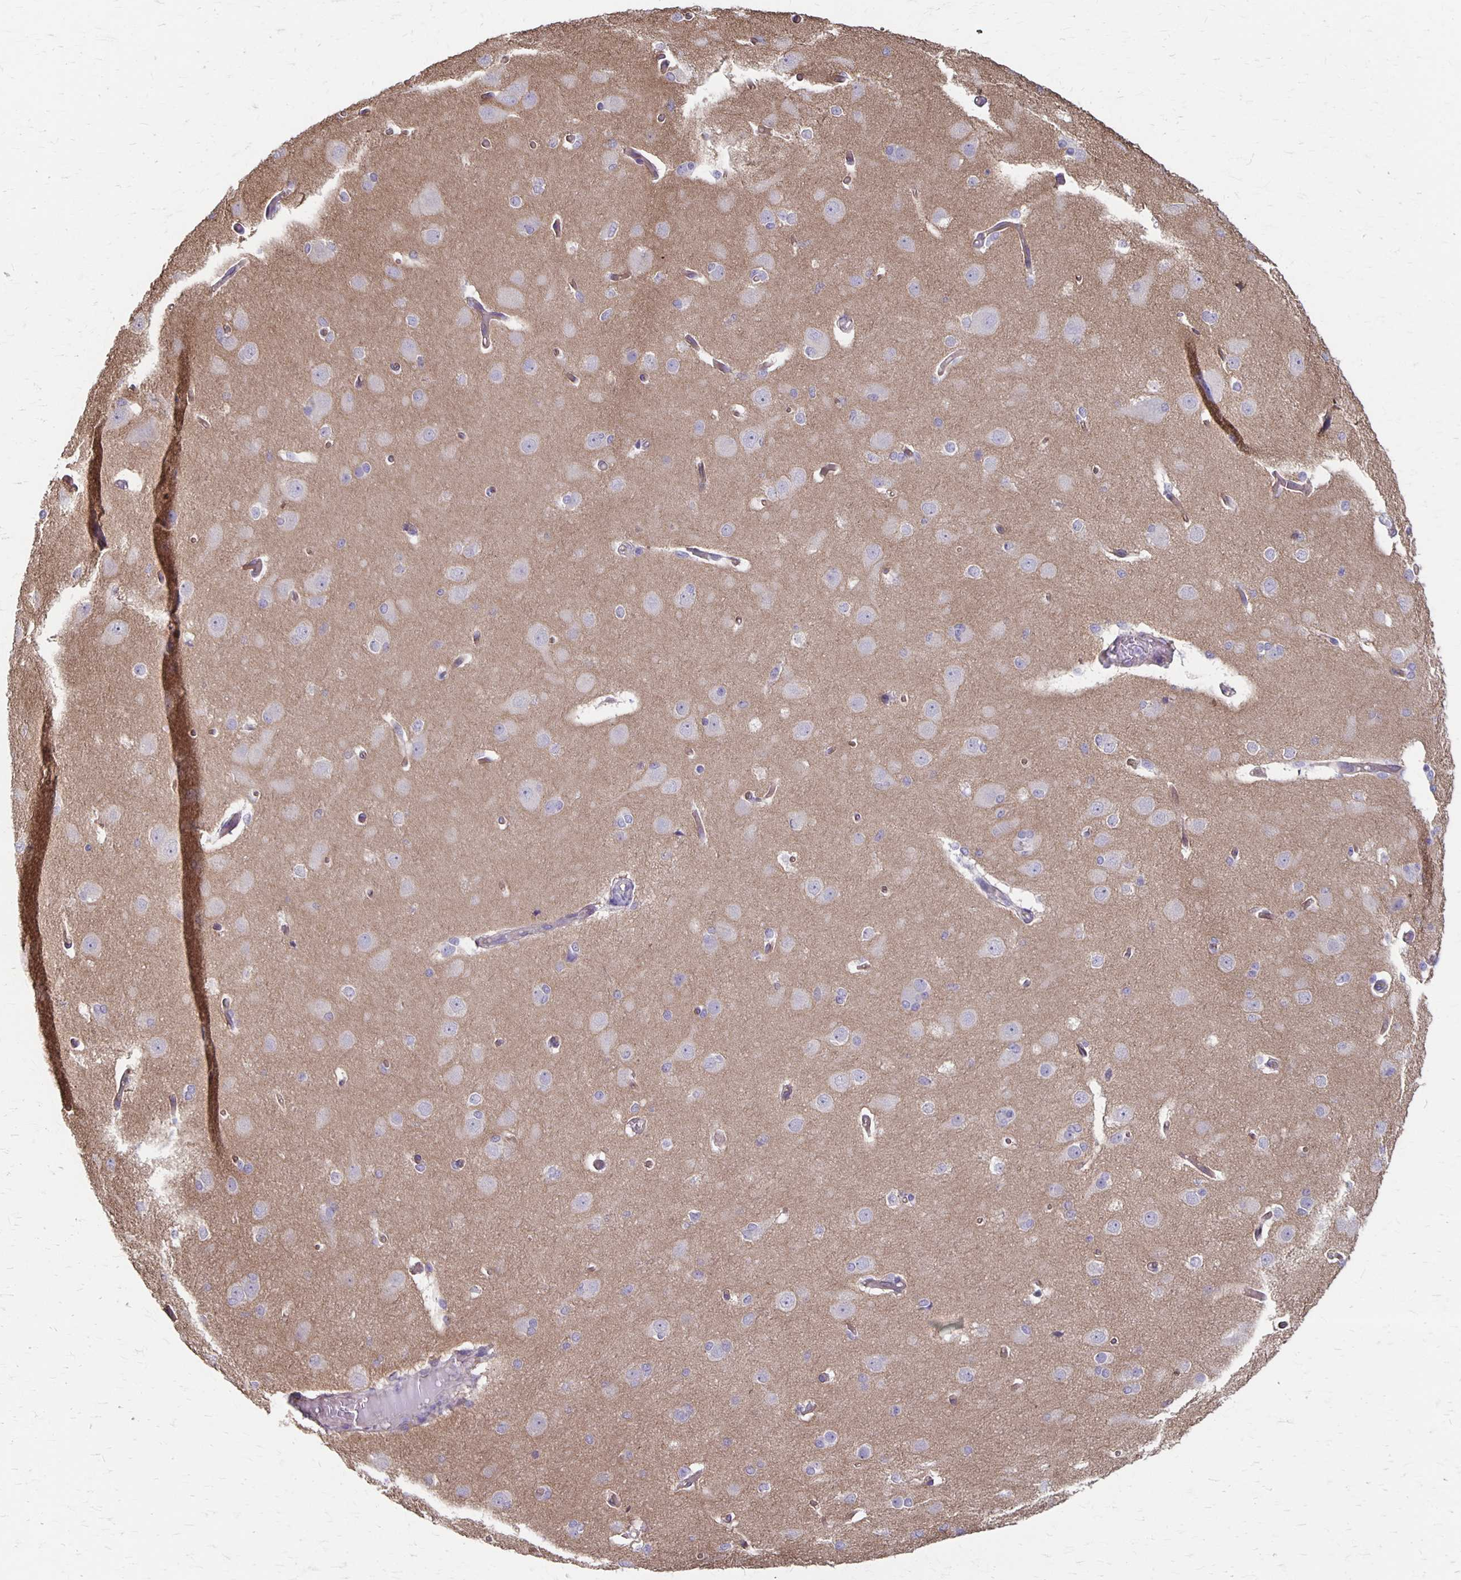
{"staining": {"intensity": "weak", "quantity": "<25%", "location": "cytoplasmic/membranous"}, "tissue": "cerebral cortex", "cell_type": "Endothelial cells", "image_type": "normal", "snomed": [{"axis": "morphology", "description": "Normal tissue, NOS"}, {"axis": "morphology", "description": "Inflammation, NOS"}, {"axis": "topography", "description": "Cerebral cortex"}], "caption": "A high-resolution histopathology image shows immunohistochemistry staining of normal cerebral cortex, which displays no significant expression in endothelial cells.", "gene": "PPP1R3E", "patient": {"sex": "male", "age": 6}}